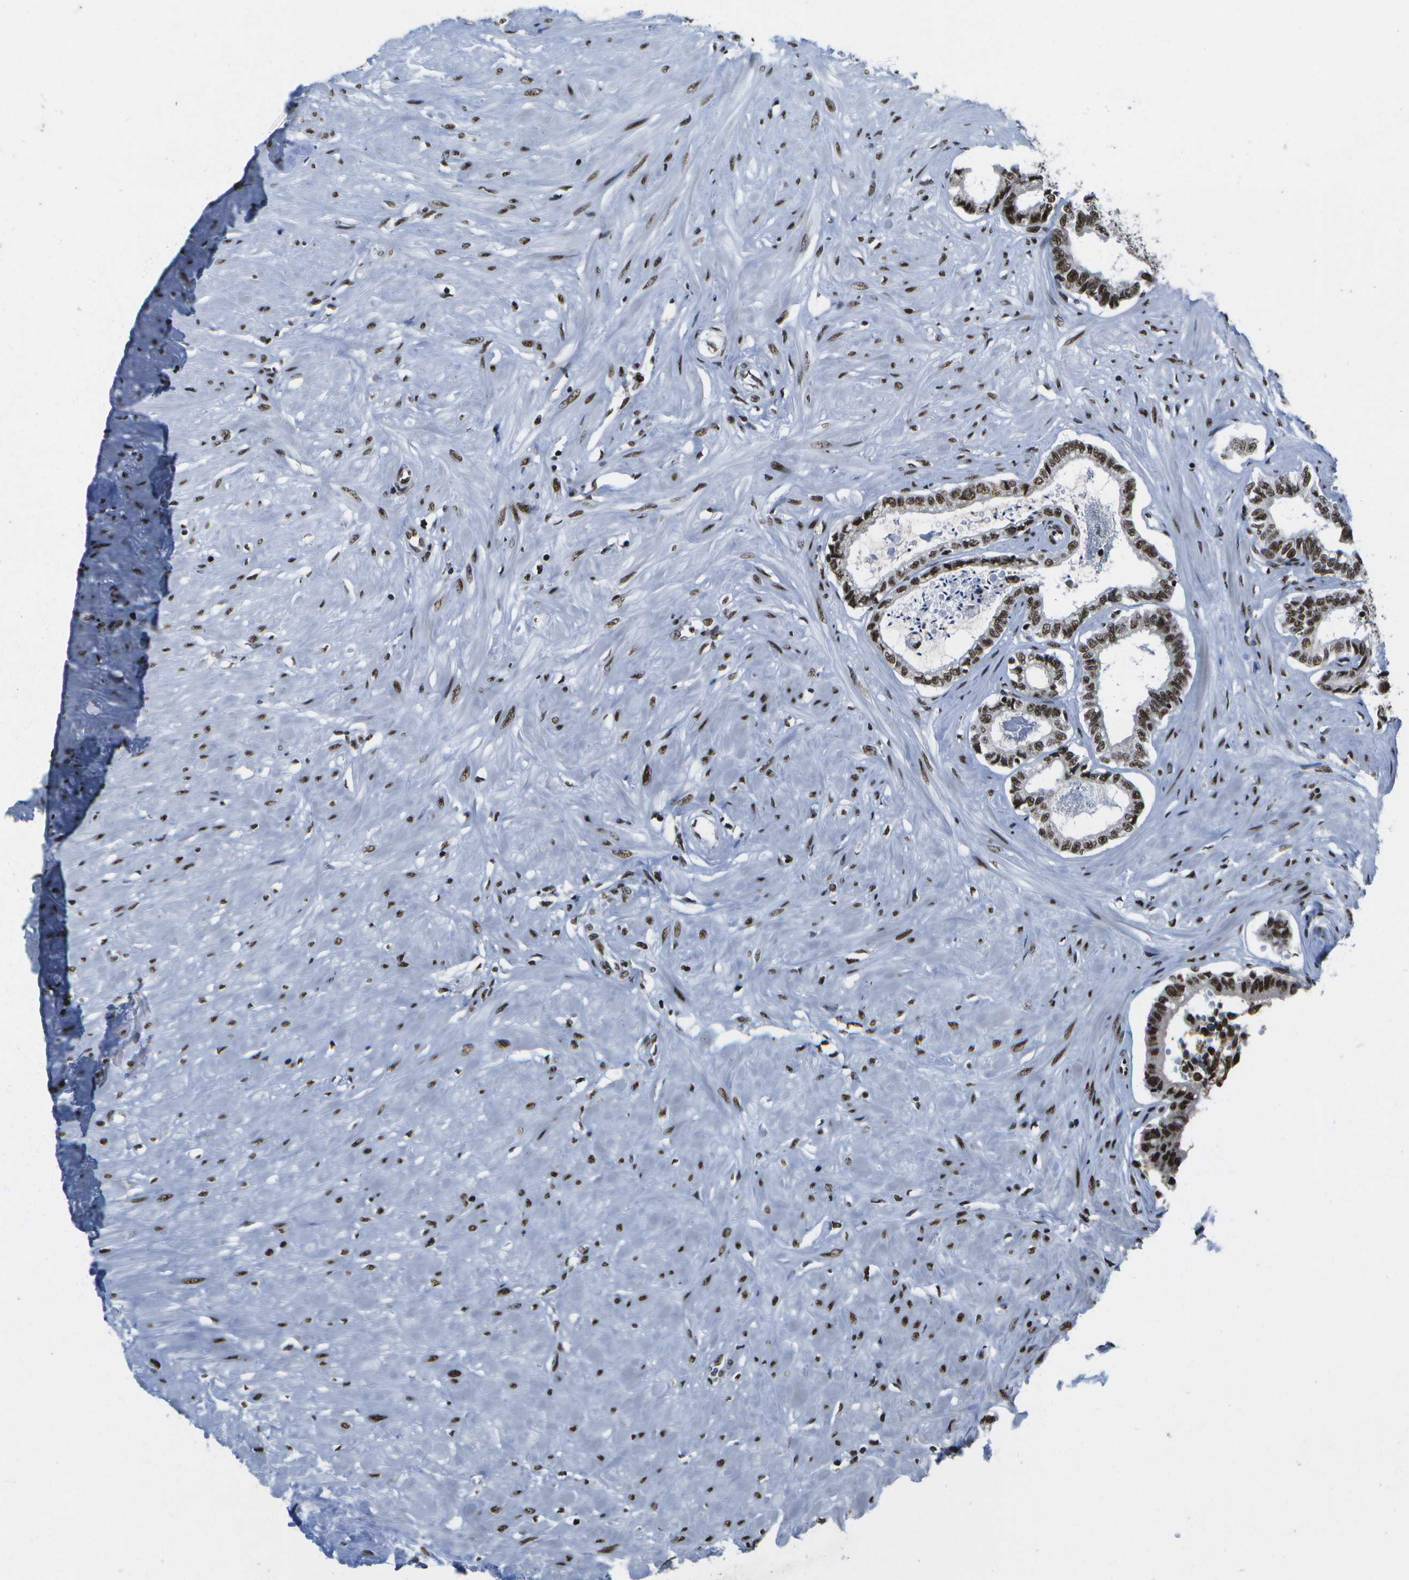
{"staining": {"intensity": "strong", "quantity": ">75%", "location": "nuclear"}, "tissue": "seminal vesicle", "cell_type": "Glandular cells", "image_type": "normal", "snomed": [{"axis": "morphology", "description": "Normal tissue, NOS"}, {"axis": "morphology", "description": "Adenocarcinoma, High grade"}, {"axis": "topography", "description": "Prostate"}, {"axis": "topography", "description": "Seminal veicle"}], "caption": "A micrograph showing strong nuclear expression in about >75% of glandular cells in normal seminal vesicle, as visualized by brown immunohistochemical staining.", "gene": "NSRP1", "patient": {"sex": "male", "age": 55}}